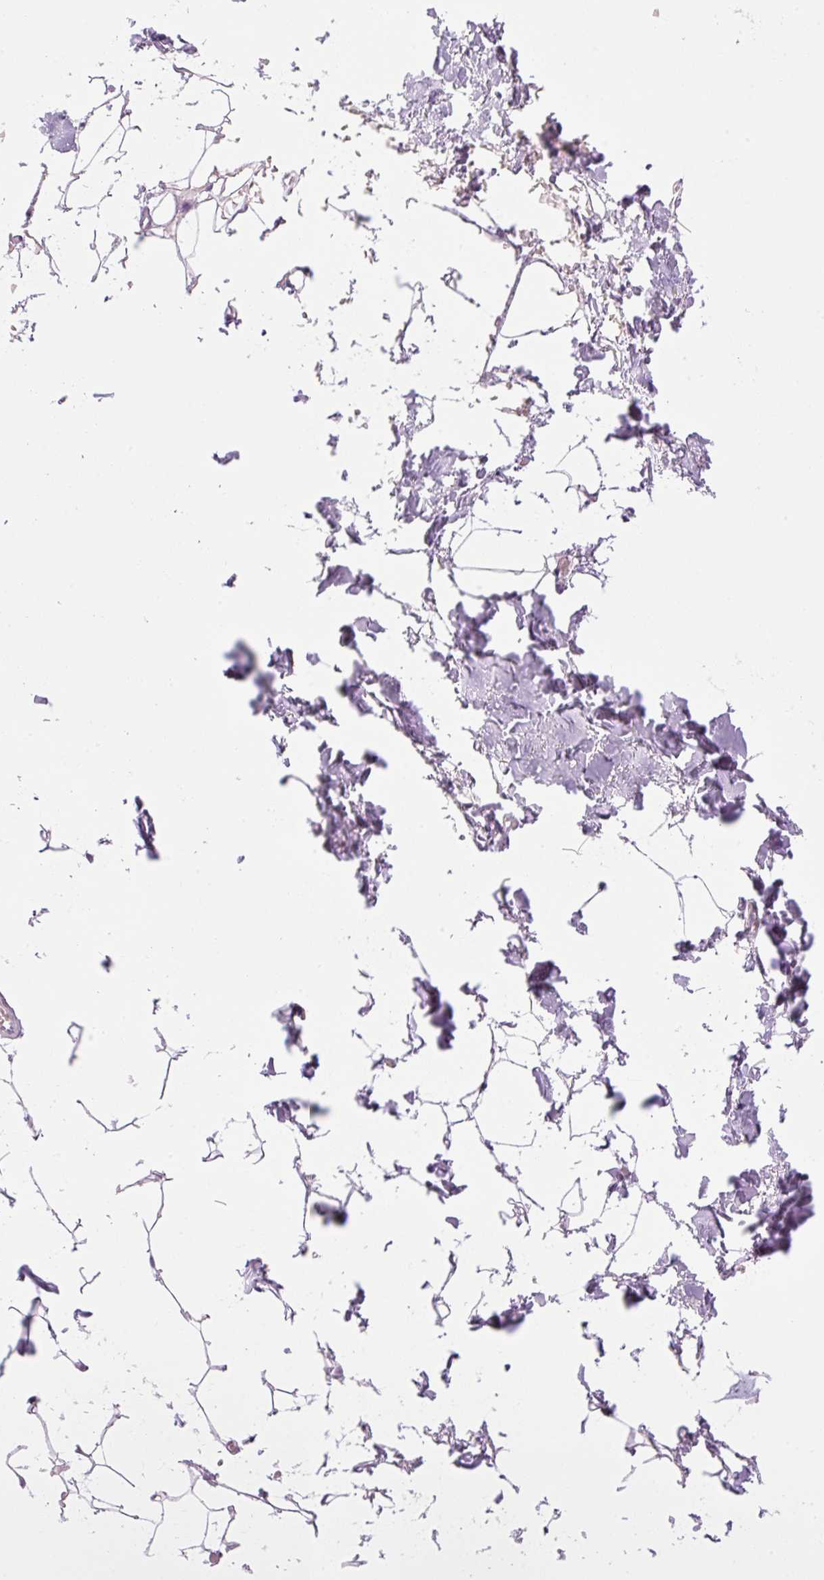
{"staining": {"intensity": "negative", "quantity": "none", "location": "none"}, "tissue": "adipose tissue", "cell_type": "Adipocytes", "image_type": "normal", "snomed": [{"axis": "morphology", "description": "Normal tissue, NOS"}, {"axis": "topography", "description": "Skin"}, {"axis": "topography", "description": "Peripheral nerve tissue"}], "caption": "Immunohistochemistry histopathology image of benign adipose tissue stained for a protein (brown), which displays no staining in adipocytes.", "gene": "TBX15", "patient": {"sex": "female", "age": 56}}